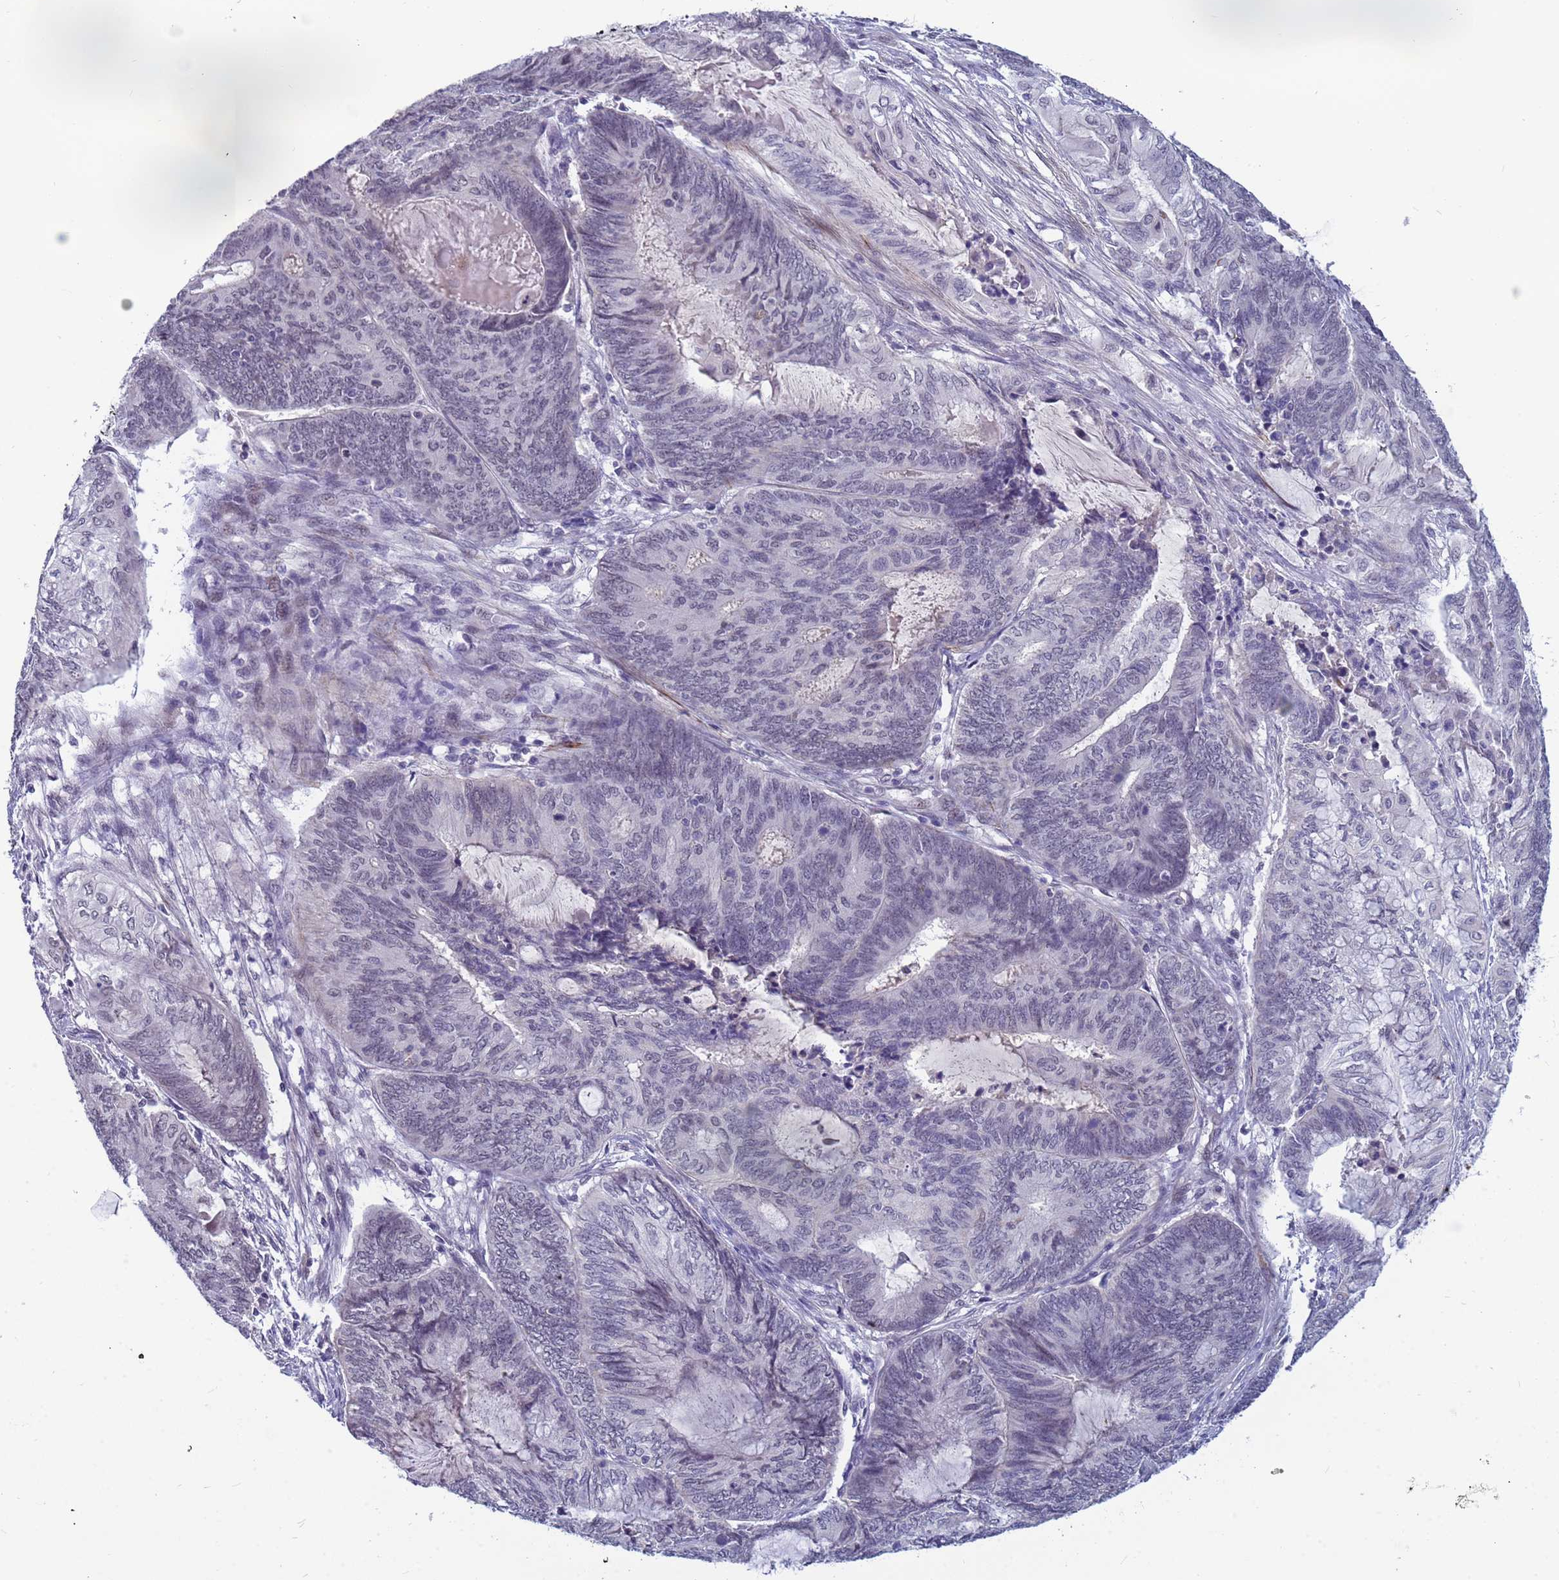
{"staining": {"intensity": "negative", "quantity": "none", "location": "none"}, "tissue": "endometrial cancer", "cell_type": "Tumor cells", "image_type": "cancer", "snomed": [{"axis": "morphology", "description": "Adenocarcinoma, NOS"}, {"axis": "topography", "description": "Uterus"}, {"axis": "topography", "description": "Endometrium"}], "caption": "The image demonstrates no staining of tumor cells in endometrial cancer. (DAB IHC visualized using brightfield microscopy, high magnification).", "gene": "CXorf65", "patient": {"sex": "female", "age": 70}}